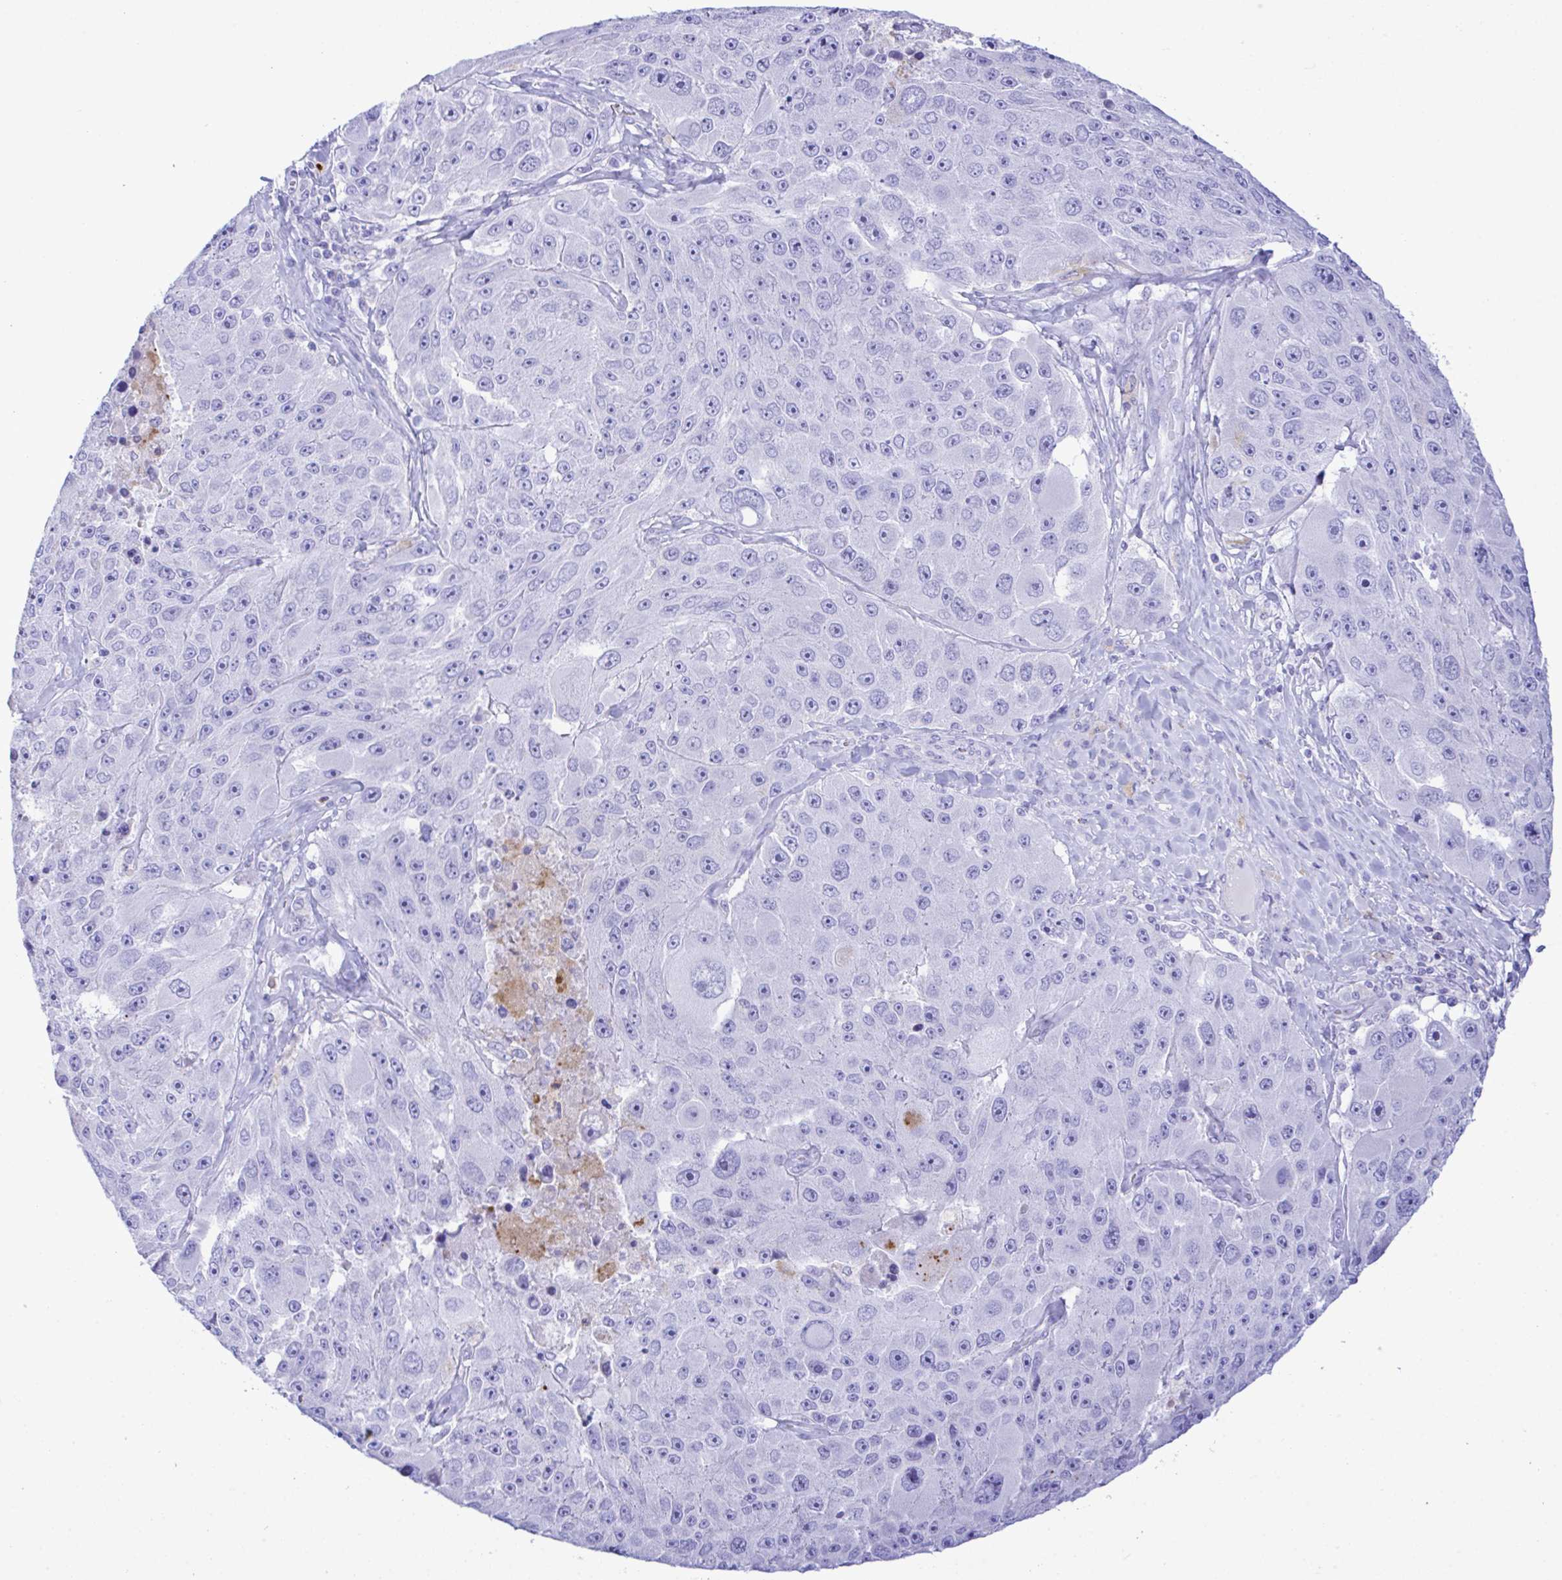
{"staining": {"intensity": "negative", "quantity": "none", "location": "none"}, "tissue": "melanoma", "cell_type": "Tumor cells", "image_type": "cancer", "snomed": [{"axis": "morphology", "description": "Malignant melanoma, Metastatic site"}, {"axis": "topography", "description": "Lymph node"}], "caption": "The image demonstrates no significant positivity in tumor cells of melanoma. (Immunohistochemistry, brightfield microscopy, high magnification).", "gene": "ZNF221", "patient": {"sex": "male", "age": 62}}